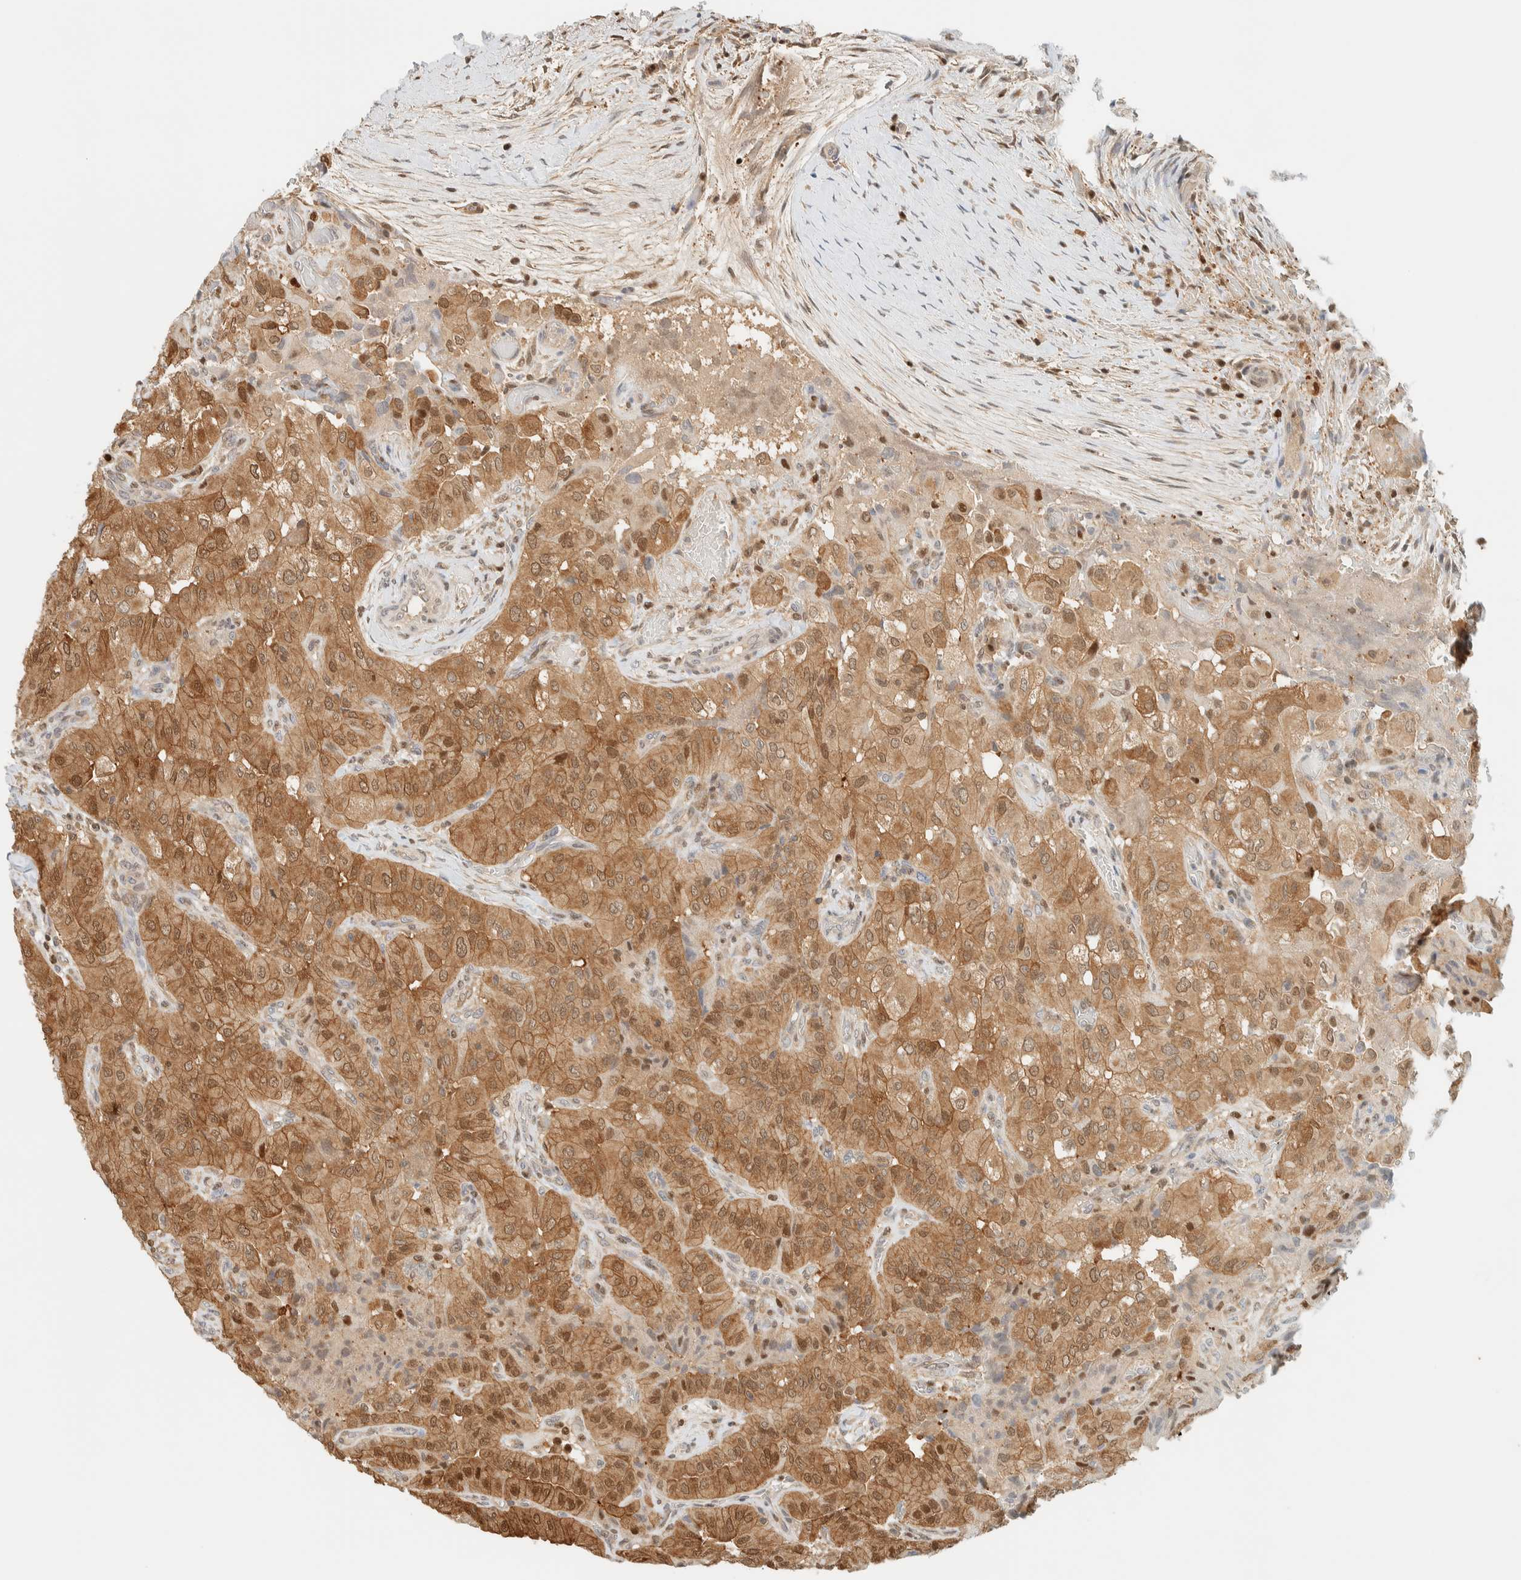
{"staining": {"intensity": "moderate", "quantity": ">75%", "location": "cytoplasmic/membranous,nuclear"}, "tissue": "thyroid cancer", "cell_type": "Tumor cells", "image_type": "cancer", "snomed": [{"axis": "morphology", "description": "Papillary adenocarcinoma, NOS"}, {"axis": "topography", "description": "Thyroid gland"}], "caption": "IHC photomicrograph of thyroid cancer stained for a protein (brown), which reveals medium levels of moderate cytoplasmic/membranous and nuclear expression in approximately >75% of tumor cells.", "gene": "ZBTB37", "patient": {"sex": "female", "age": 59}}